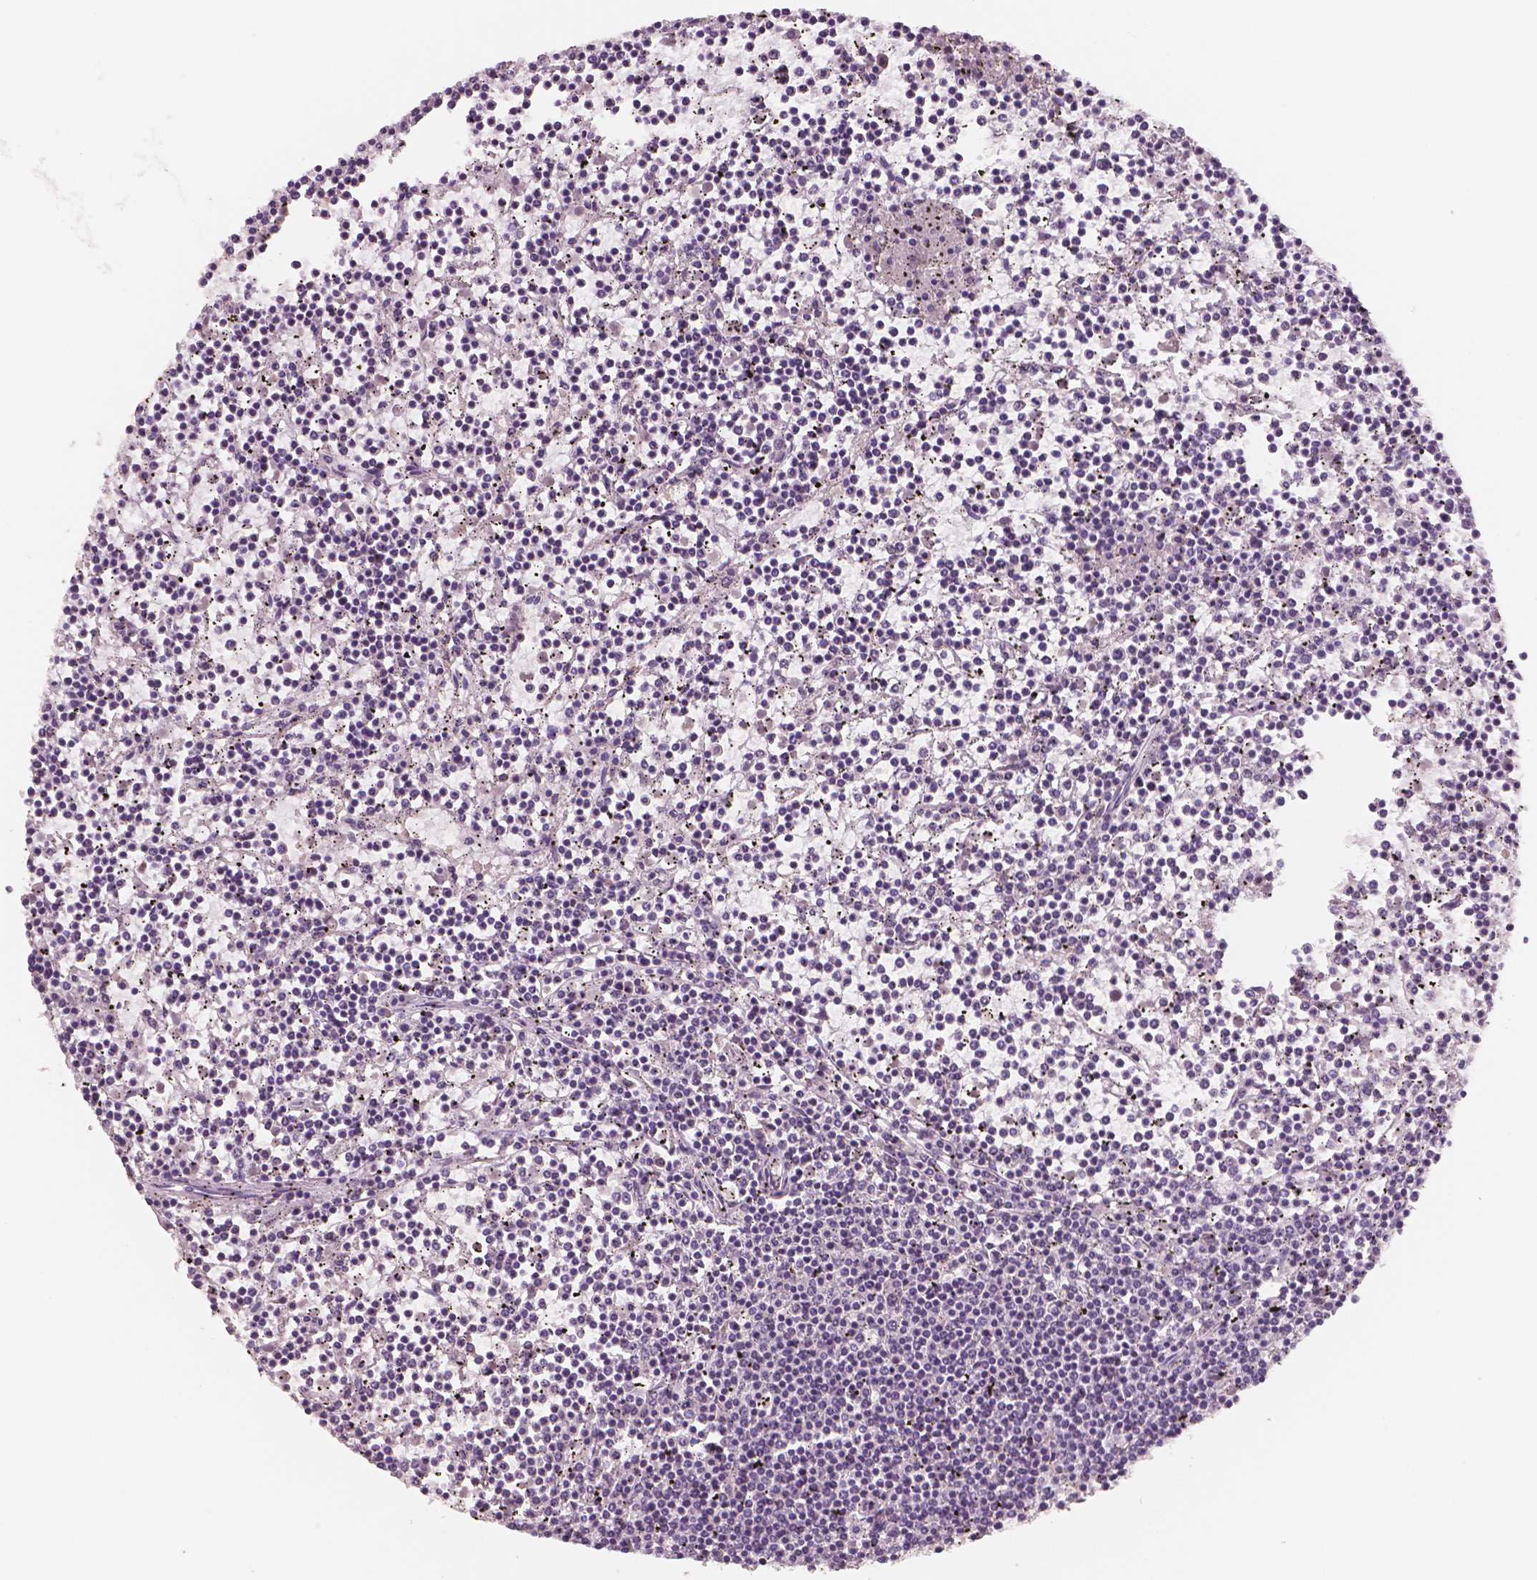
{"staining": {"intensity": "negative", "quantity": "none", "location": "none"}, "tissue": "lymphoma", "cell_type": "Tumor cells", "image_type": "cancer", "snomed": [{"axis": "morphology", "description": "Malignant lymphoma, non-Hodgkin's type, Low grade"}, {"axis": "topography", "description": "Spleen"}], "caption": "Tumor cells are negative for protein expression in human malignant lymphoma, non-Hodgkin's type (low-grade).", "gene": "NECAB1", "patient": {"sex": "female", "age": 19}}